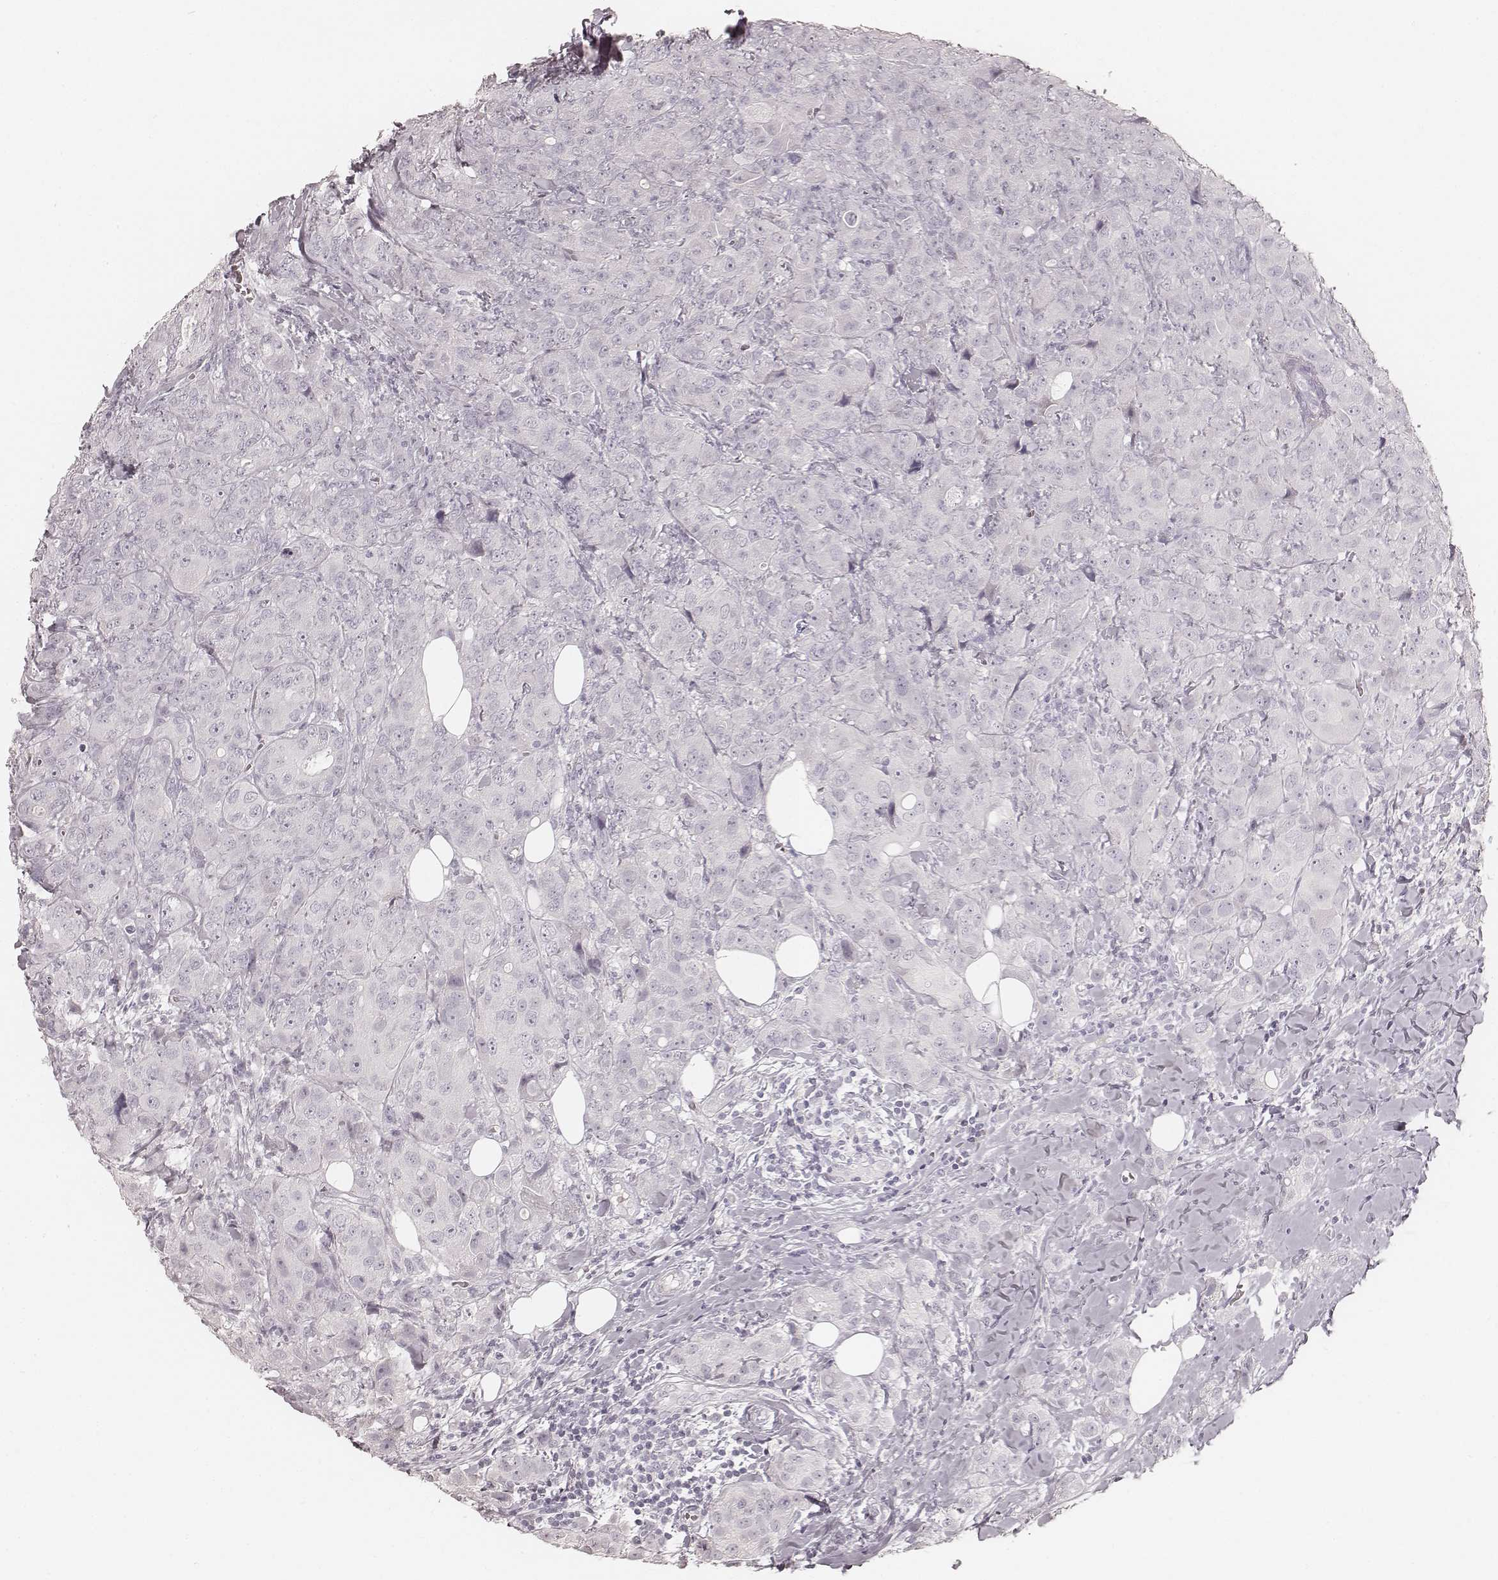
{"staining": {"intensity": "negative", "quantity": "none", "location": "none"}, "tissue": "breast cancer", "cell_type": "Tumor cells", "image_type": "cancer", "snomed": [{"axis": "morphology", "description": "Duct carcinoma"}, {"axis": "topography", "description": "Breast"}], "caption": "This is an immunohistochemistry (IHC) histopathology image of intraductal carcinoma (breast). There is no staining in tumor cells.", "gene": "KRT26", "patient": {"sex": "female", "age": 43}}